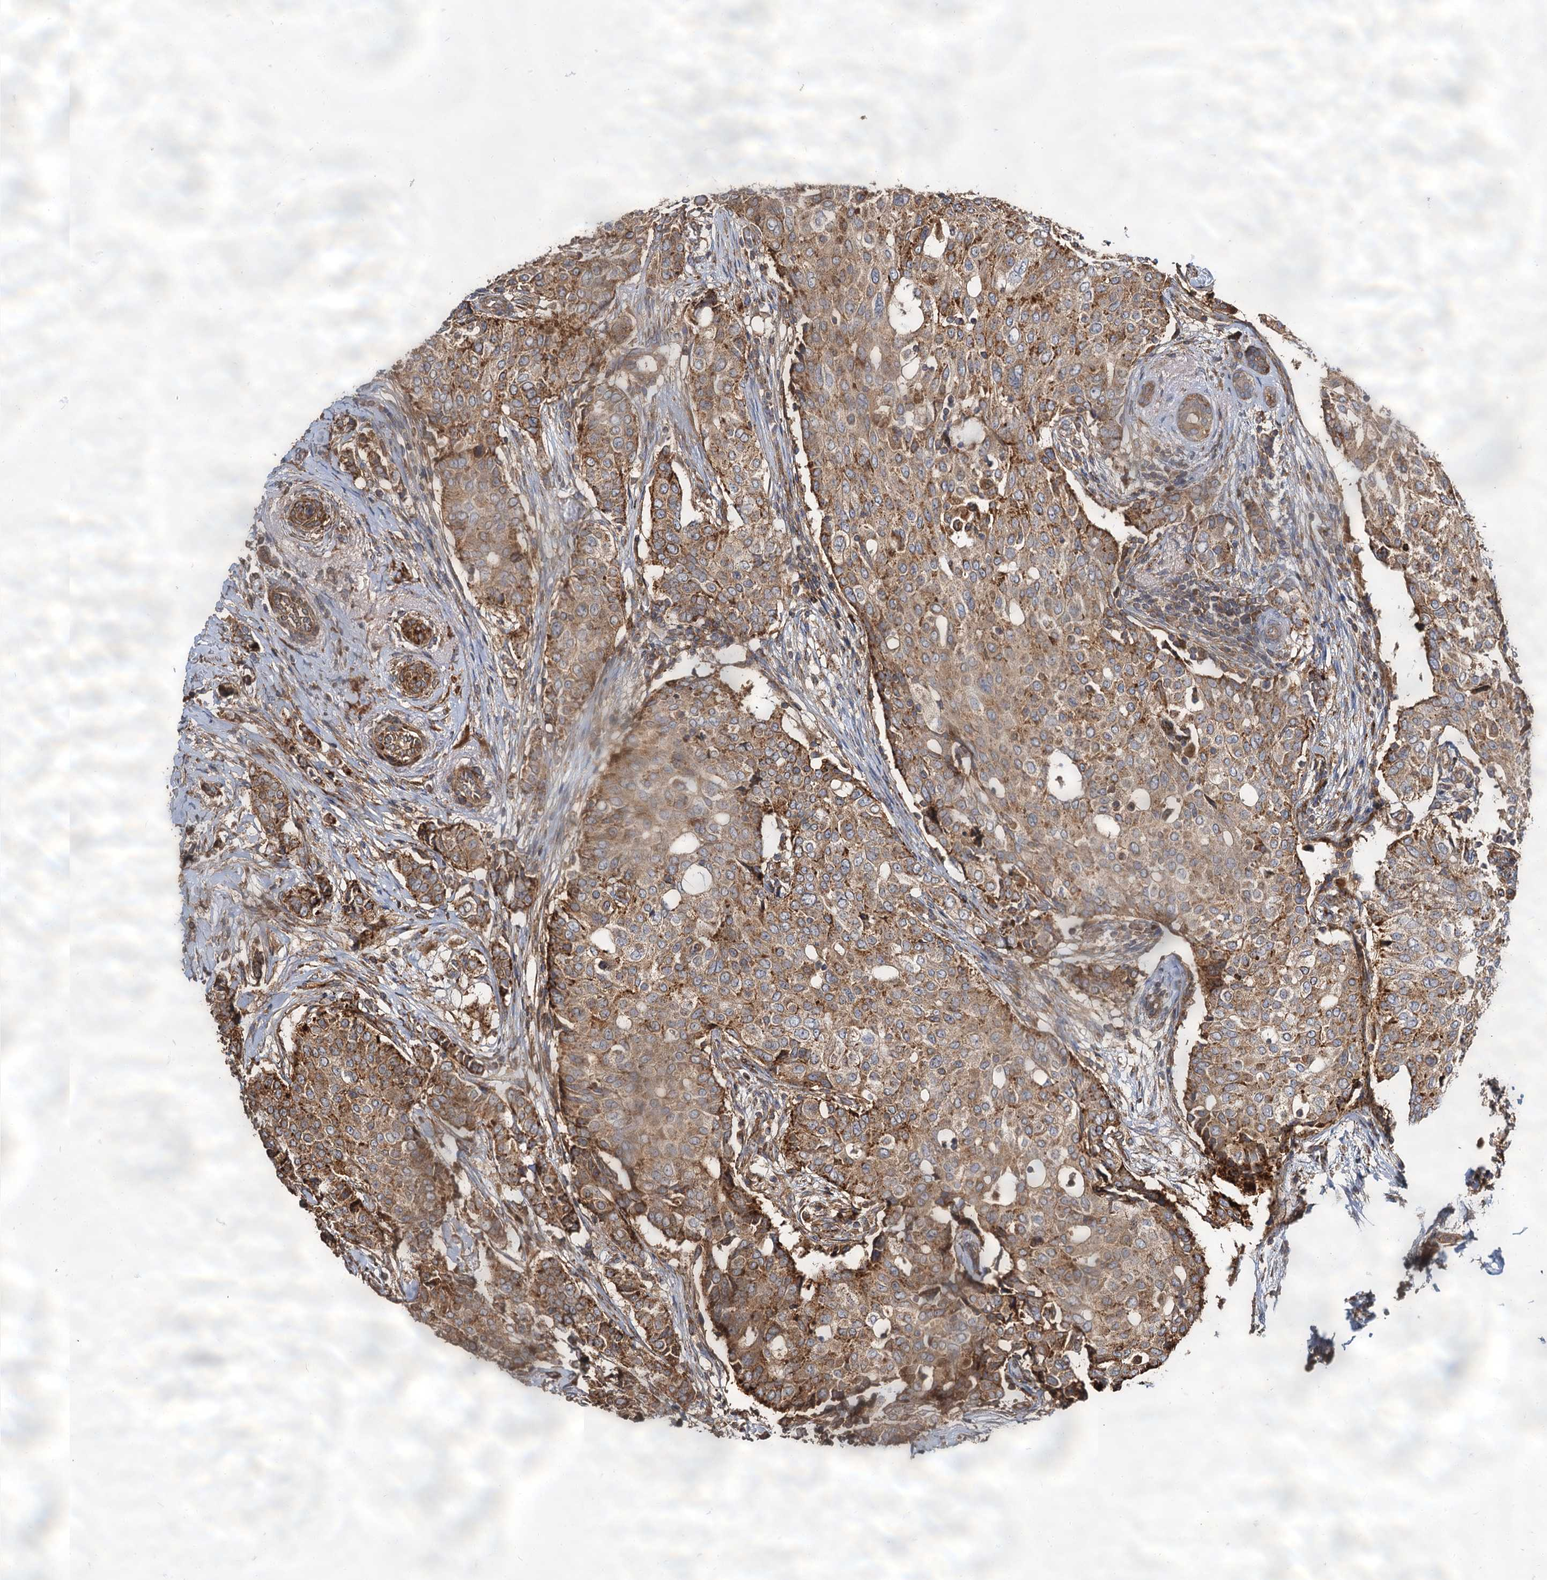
{"staining": {"intensity": "moderate", "quantity": ">75%", "location": "cytoplasmic/membranous"}, "tissue": "breast cancer", "cell_type": "Tumor cells", "image_type": "cancer", "snomed": [{"axis": "morphology", "description": "Lobular carcinoma"}, {"axis": "topography", "description": "Breast"}], "caption": "Protein expression by IHC exhibits moderate cytoplasmic/membranous positivity in approximately >75% of tumor cells in breast lobular carcinoma. (DAB (3,3'-diaminobenzidine) IHC, brown staining for protein, blue staining for nuclei).", "gene": "WDR73", "patient": {"sex": "female", "age": 51}}